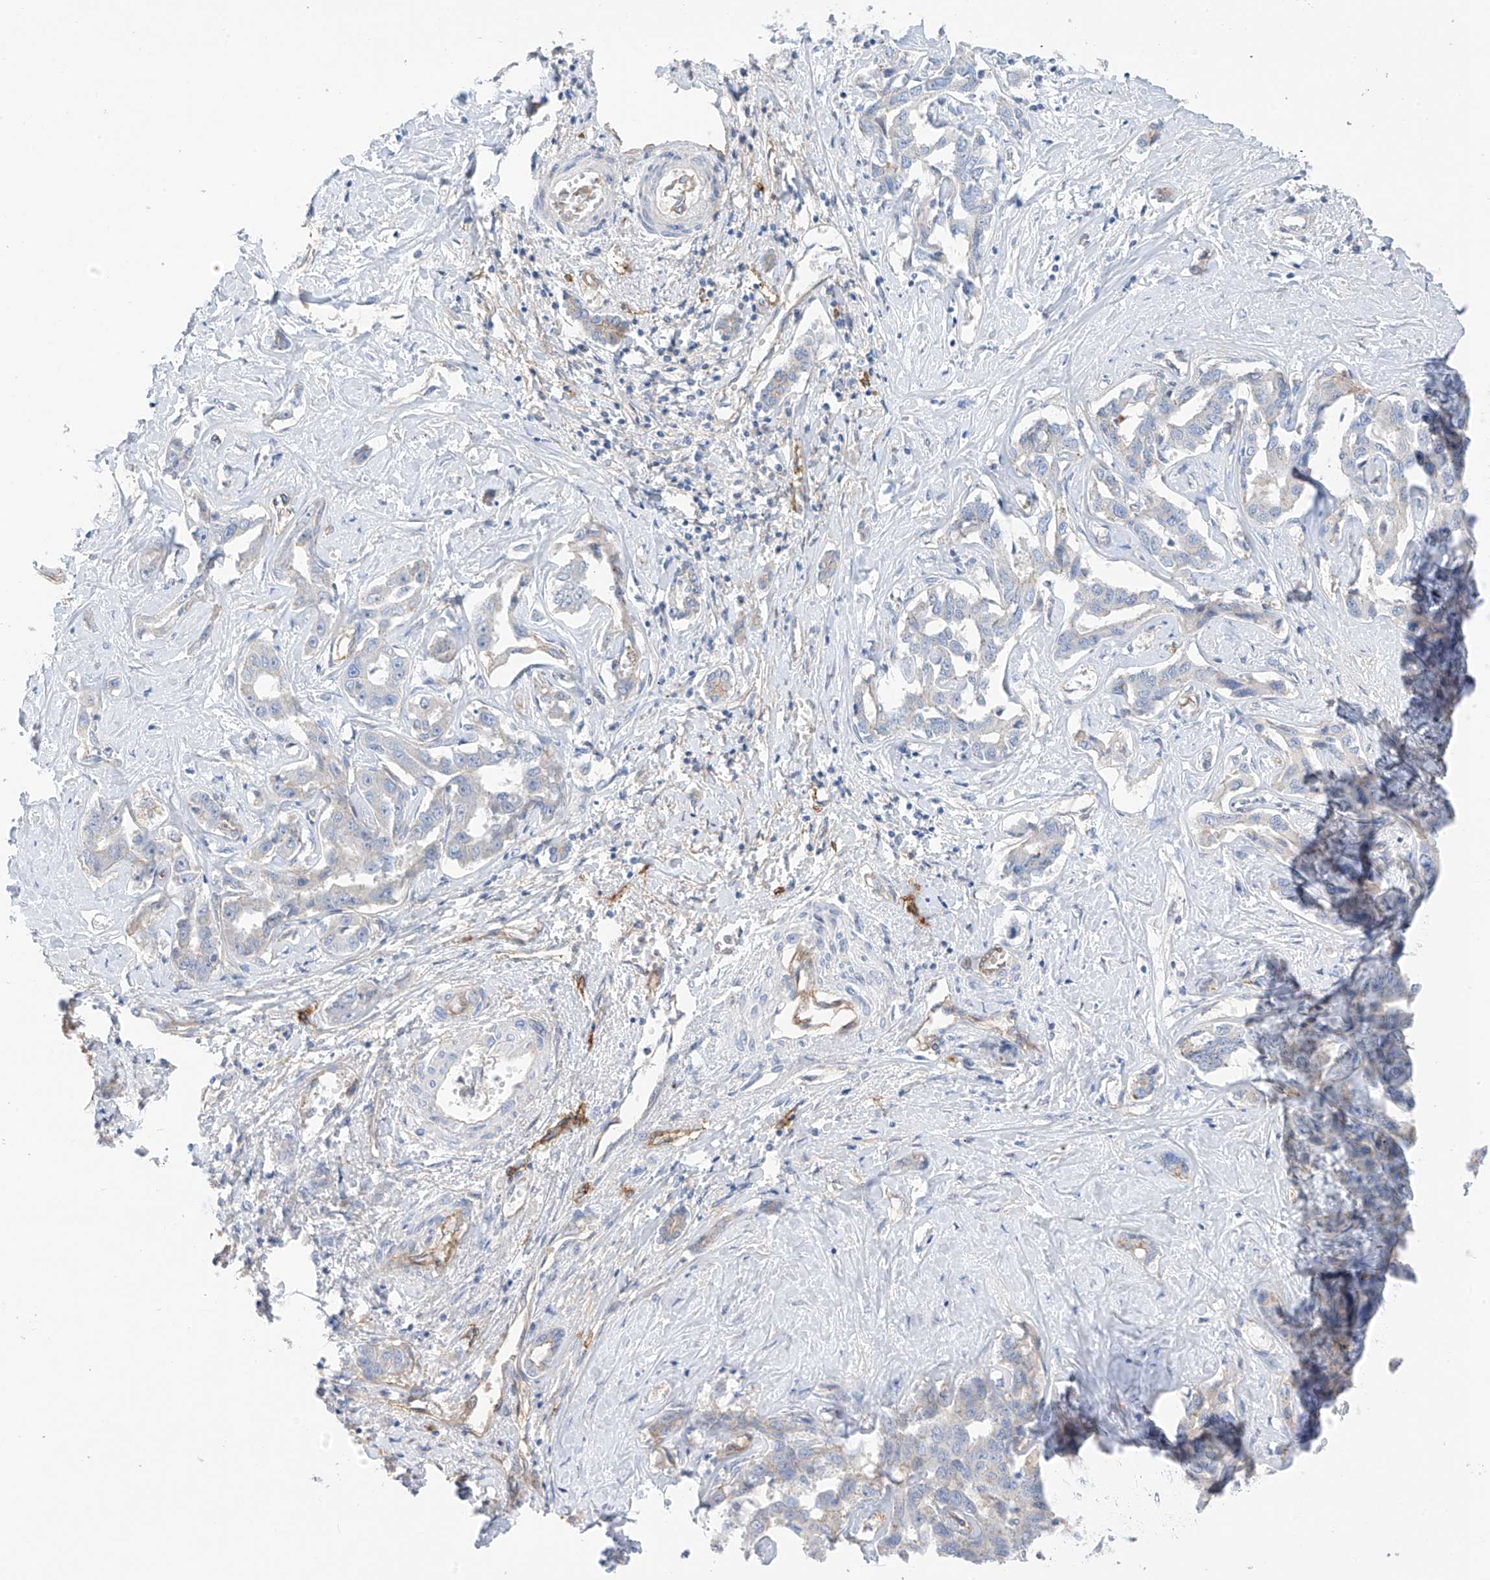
{"staining": {"intensity": "negative", "quantity": "none", "location": "none"}, "tissue": "liver cancer", "cell_type": "Tumor cells", "image_type": "cancer", "snomed": [{"axis": "morphology", "description": "Cholangiocarcinoma"}, {"axis": "topography", "description": "Liver"}], "caption": "Tumor cells show no significant protein staining in liver cancer.", "gene": "ITGA9", "patient": {"sex": "male", "age": 59}}